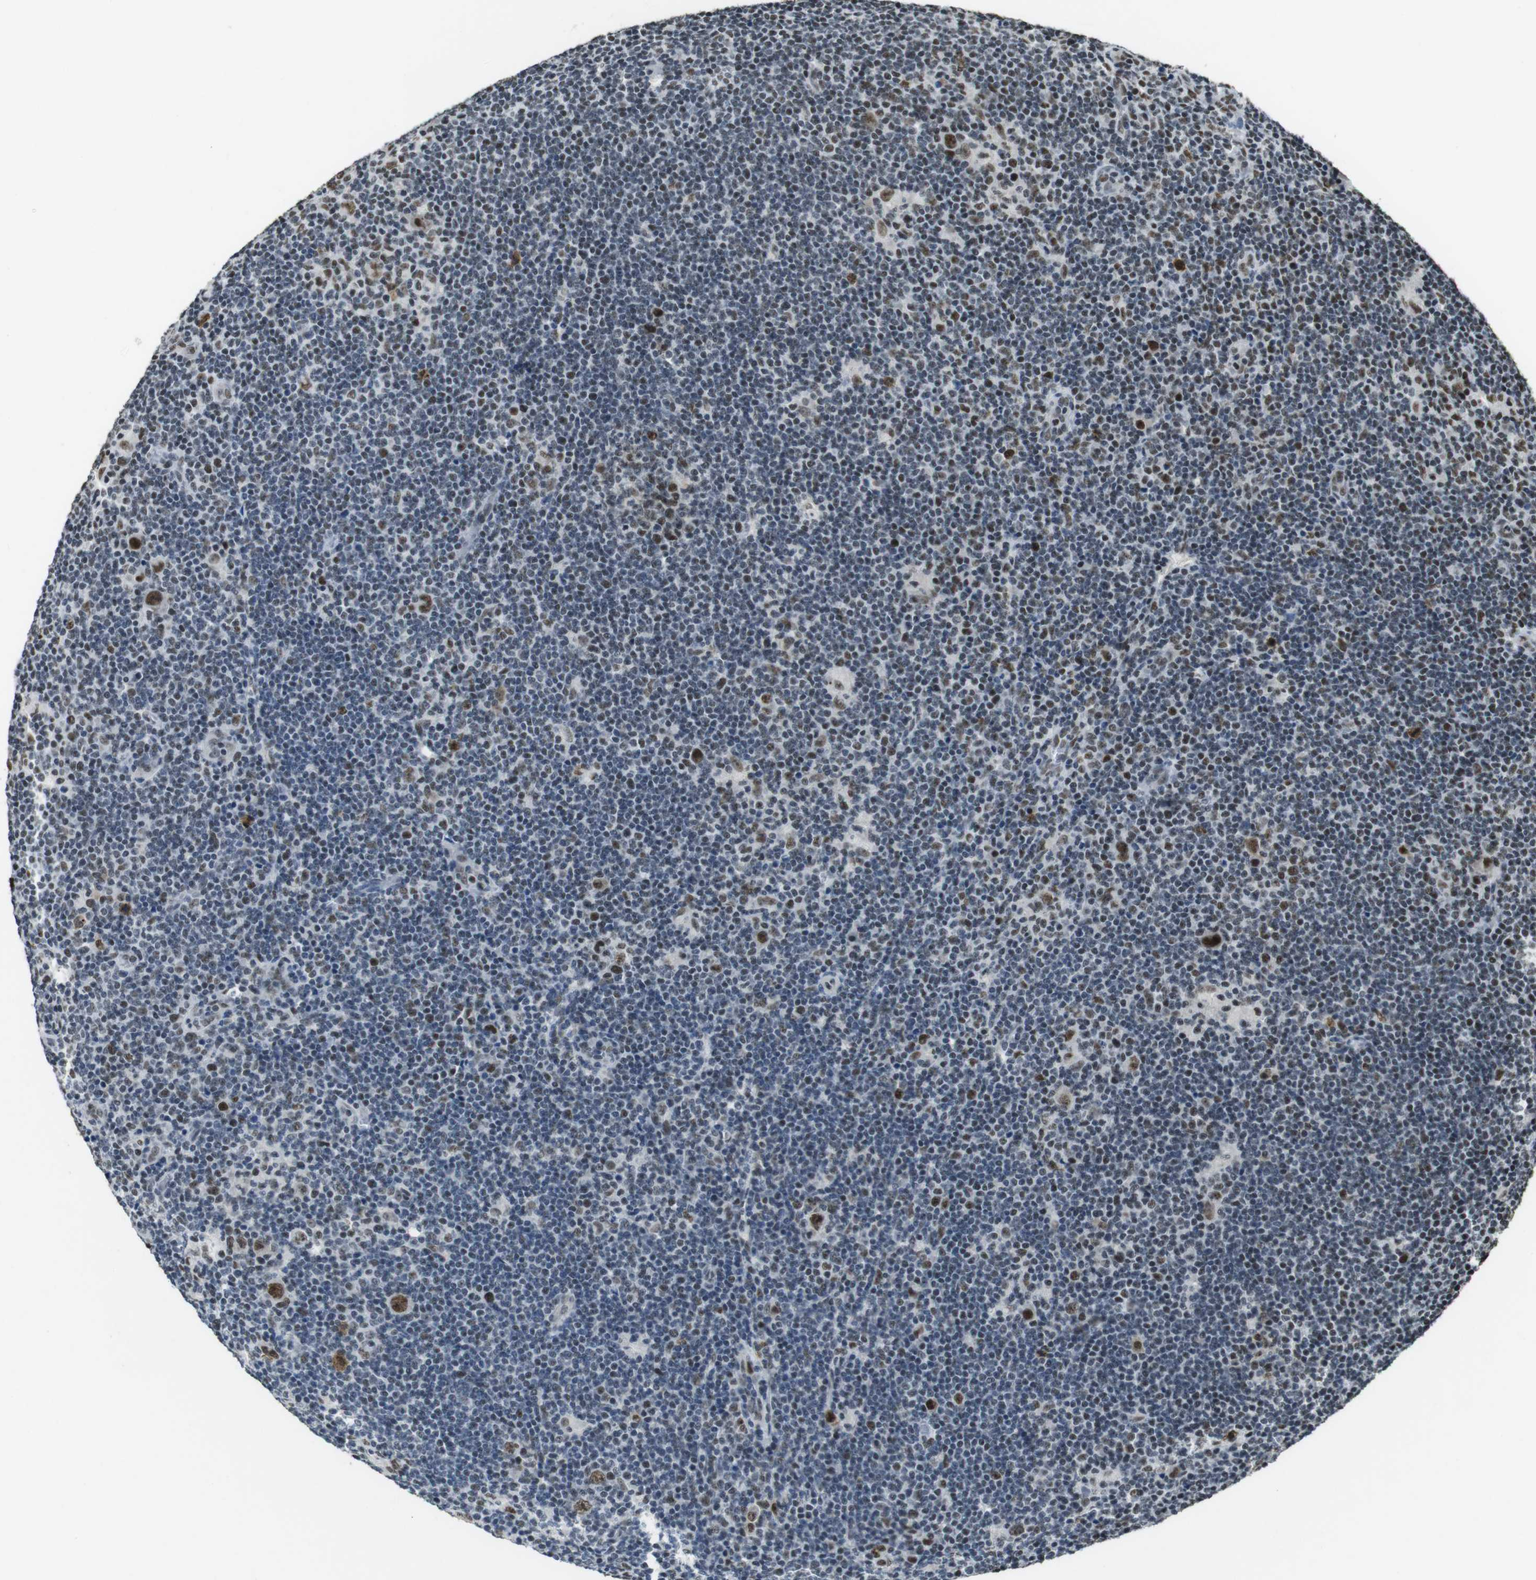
{"staining": {"intensity": "moderate", "quantity": ">75%", "location": "nuclear"}, "tissue": "lymphoma", "cell_type": "Tumor cells", "image_type": "cancer", "snomed": [{"axis": "morphology", "description": "Hodgkin's disease, NOS"}, {"axis": "topography", "description": "Lymph node"}], "caption": "High-magnification brightfield microscopy of Hodgkin's disease stained with DAB (3,3'-diaminobenzidine) (brown) and counterstained with hematoxylin (blue). tumor cells exhibit moderate nuclear staining is identified in about>75% of cells. (brown staining indicates protein expression, while blue staining denotes nuclei).", "gene": "CSNK2B", "patient": {"sex": "female", "age": 57}}